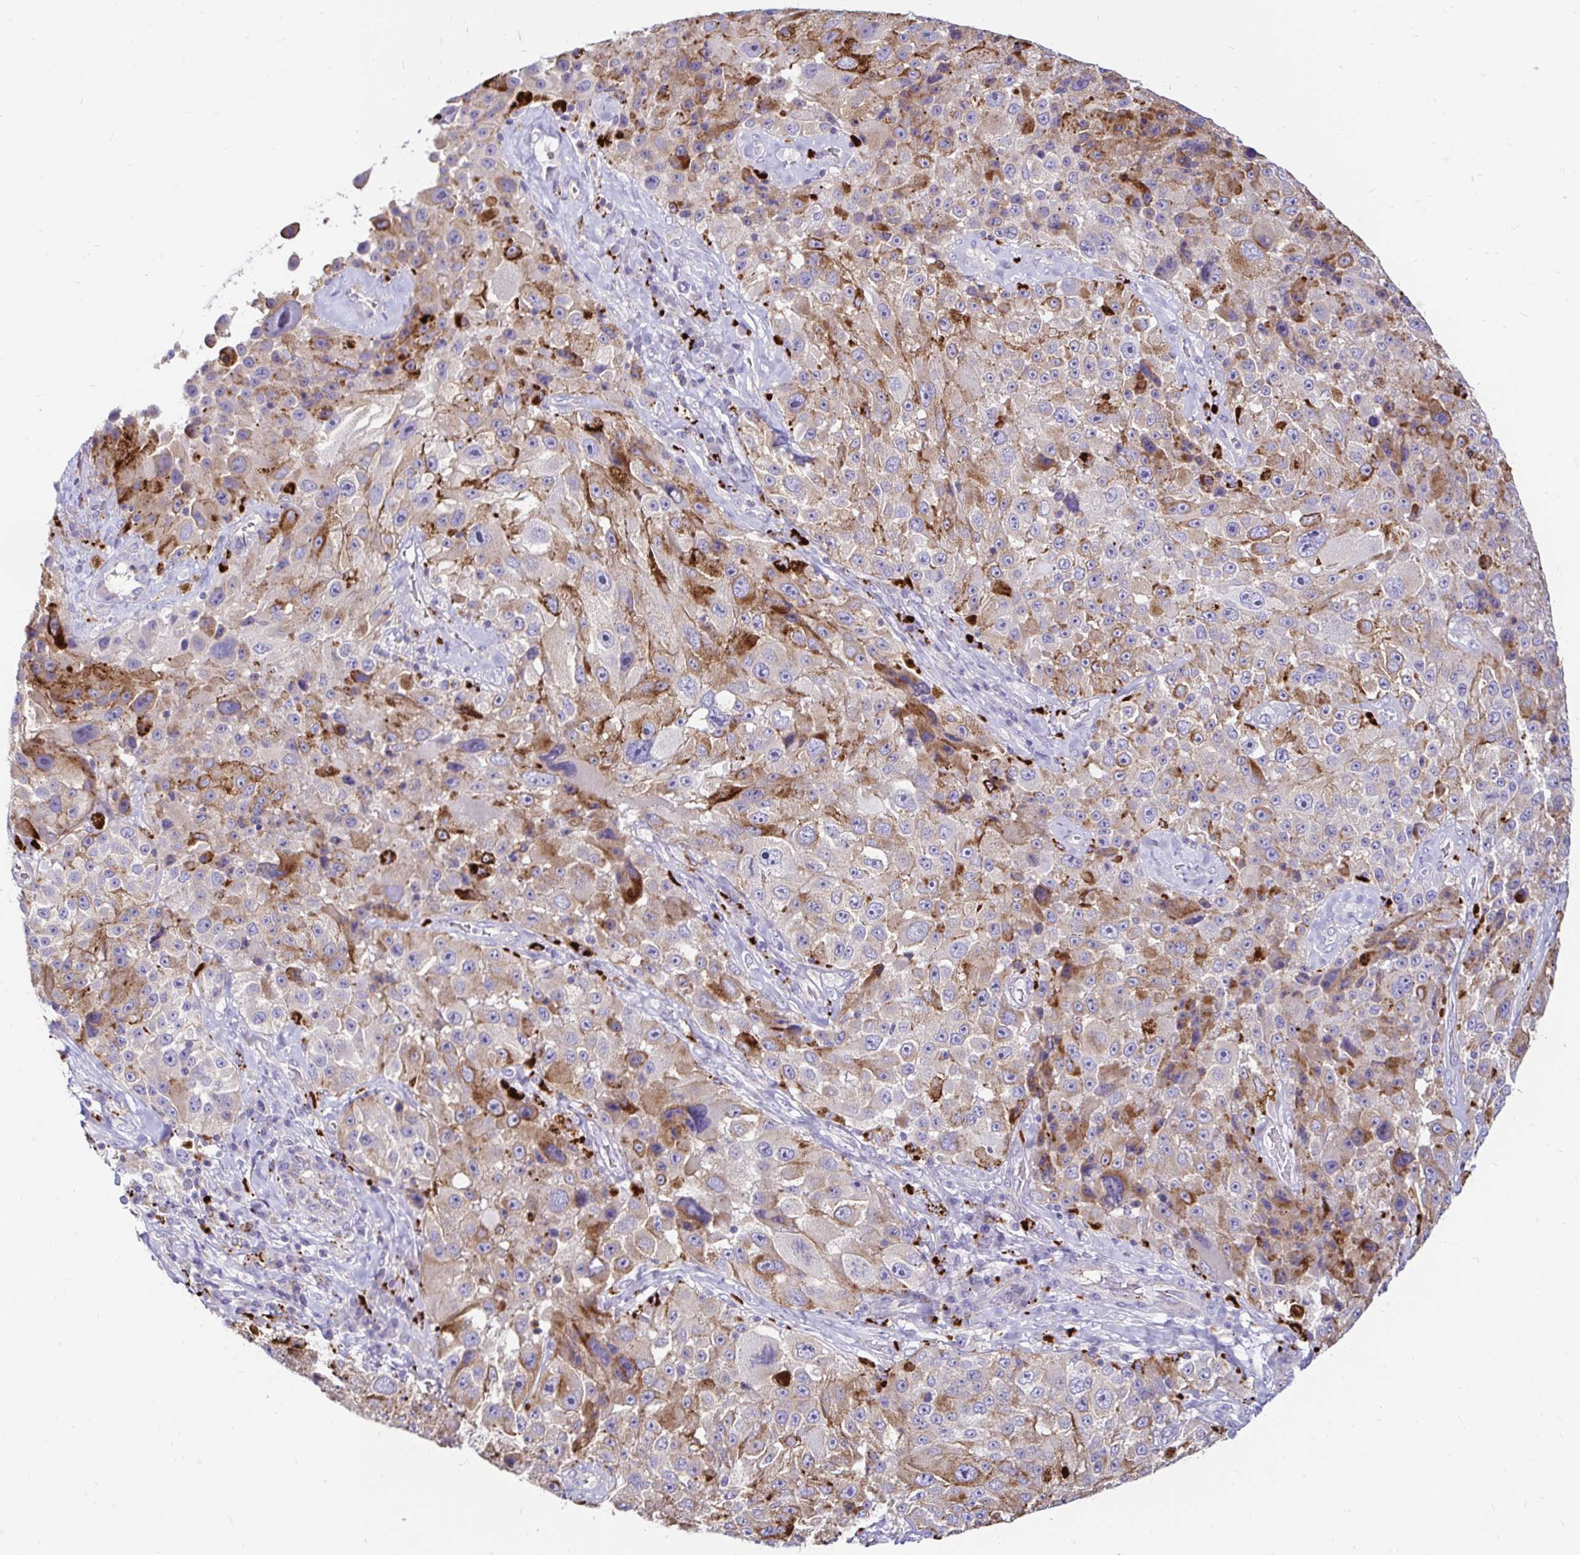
{"staining": {"intensity": "moderate", "quantity": "<25%", "location": "cytoplasmic/membranous"}, "tissue": "melanoma", "cell_type": "Tumor cells", "image_type": "cancer", "snomed": [{"axis": "morphology", "description": "Malignant melanoma, Metastatic site"}, {"axis": "topography", "description": "Lymph node"}], "caption": "Immunohistochemistry staining of melanoma, which demonstrates low levels of moderate cytoplasmic/membranous staining in about <25% of tumor cells indicating moderate cytoplasmic/membranous protein positivity. The staining was performed using DAB (3,3'-diaminobenzidine) (brown) for protein detection and nuclei were counterstained in hematoxylin (blue).", "gene": "FUCA1", "patient": {"sex": "male", "age": 62}}